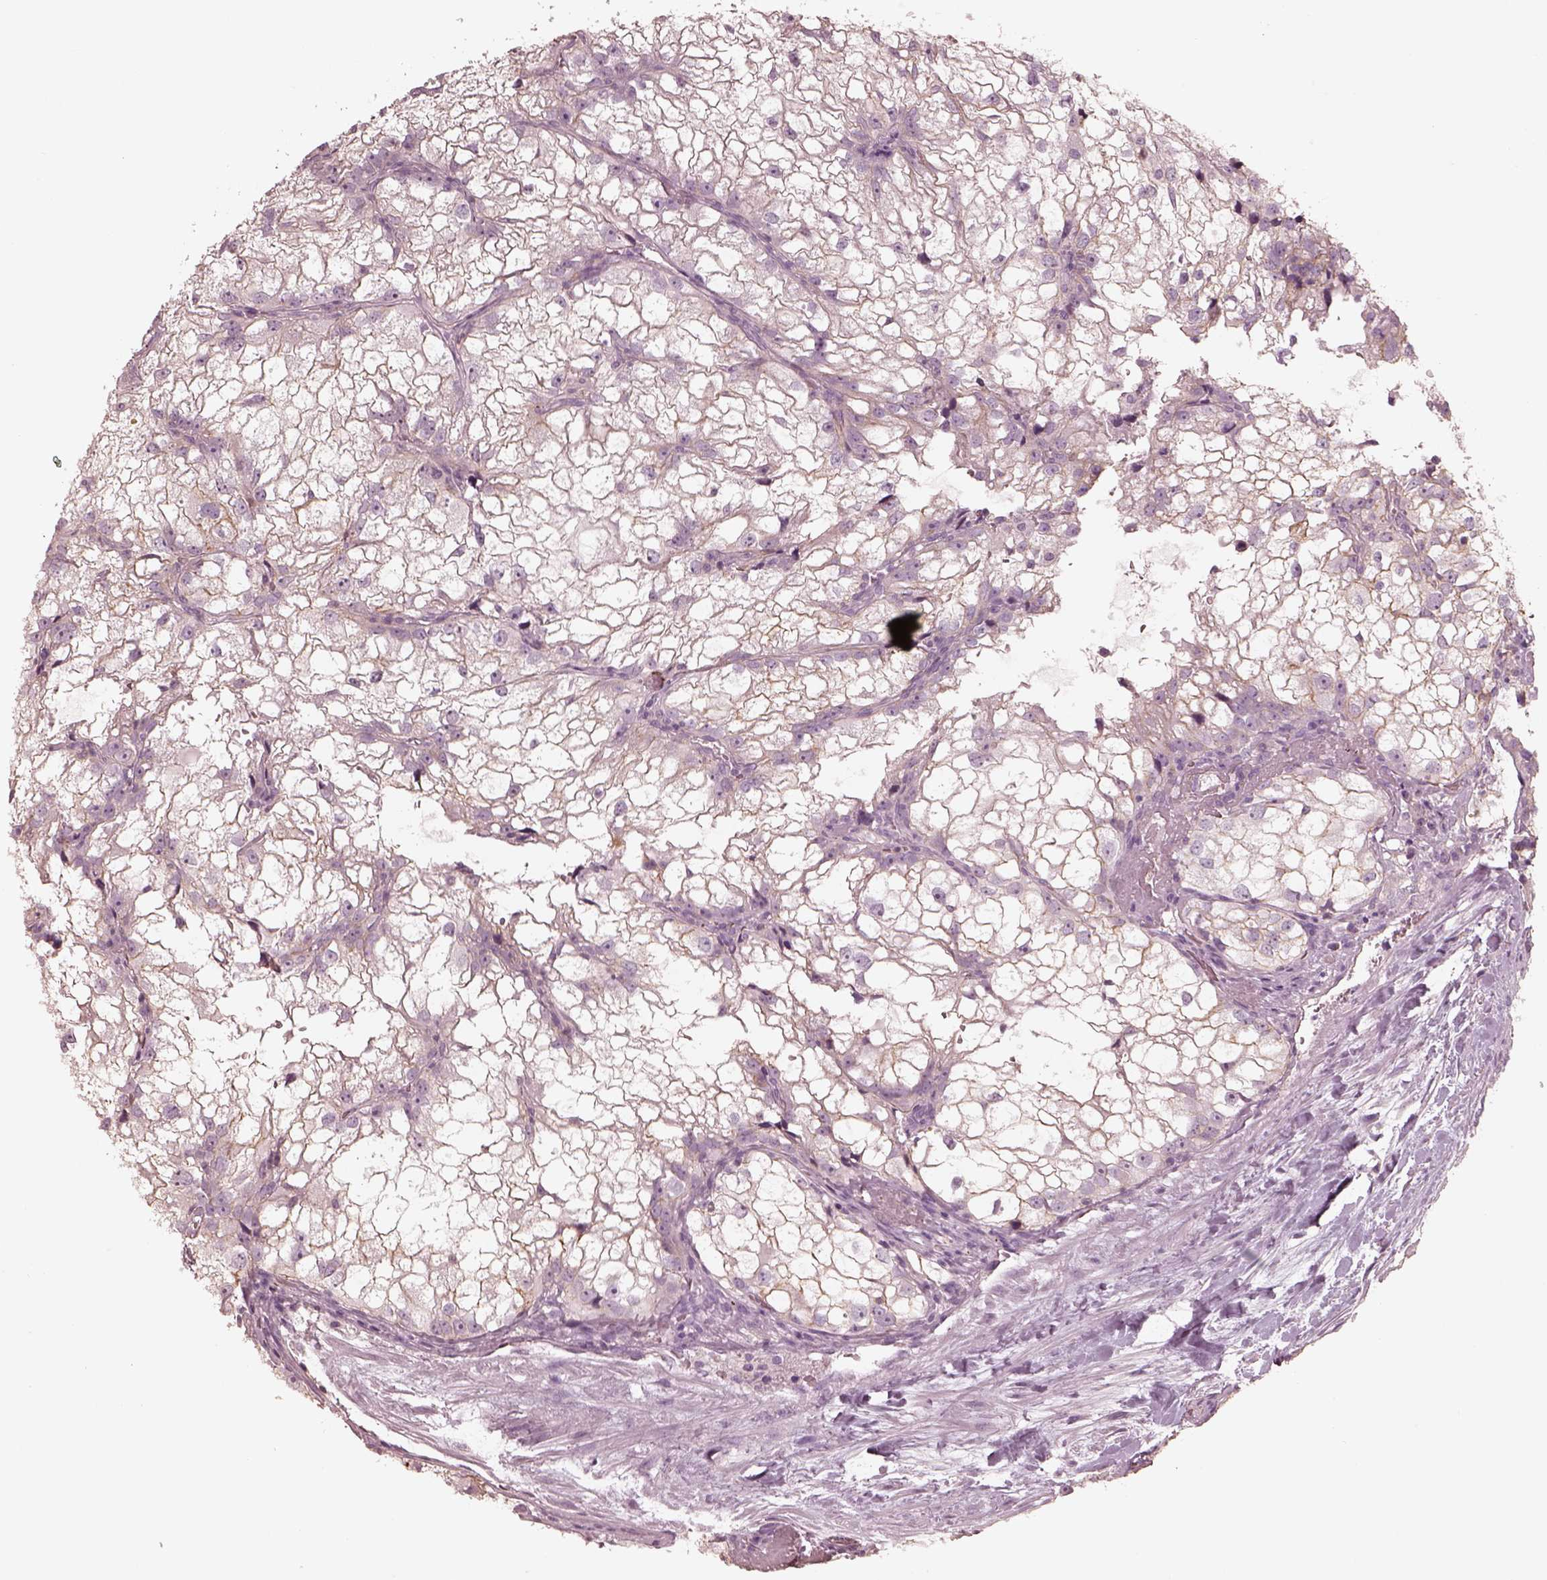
{"staining": {"intensity": "weak", "quantity": "25%-75%", "location": "cytoplasmic/membranous"}, "tissue": "renal cancer", "cell_type": "Tumor cells", "image_type": "cancer", "snomed": [{"axis": "morphology", "description": "Adenocarcinoma, NOS"}, {"axis": "topography", "description": "Kidney"}], "caption": "Tumor cells reveal low levels of weak cytoplasmic/membranous staining in about 25%-75% of cells in human renal cancer (adenocarcinoma).", "gene": "GPRIN1", "patient": {"sex": "male", "age": 59}}